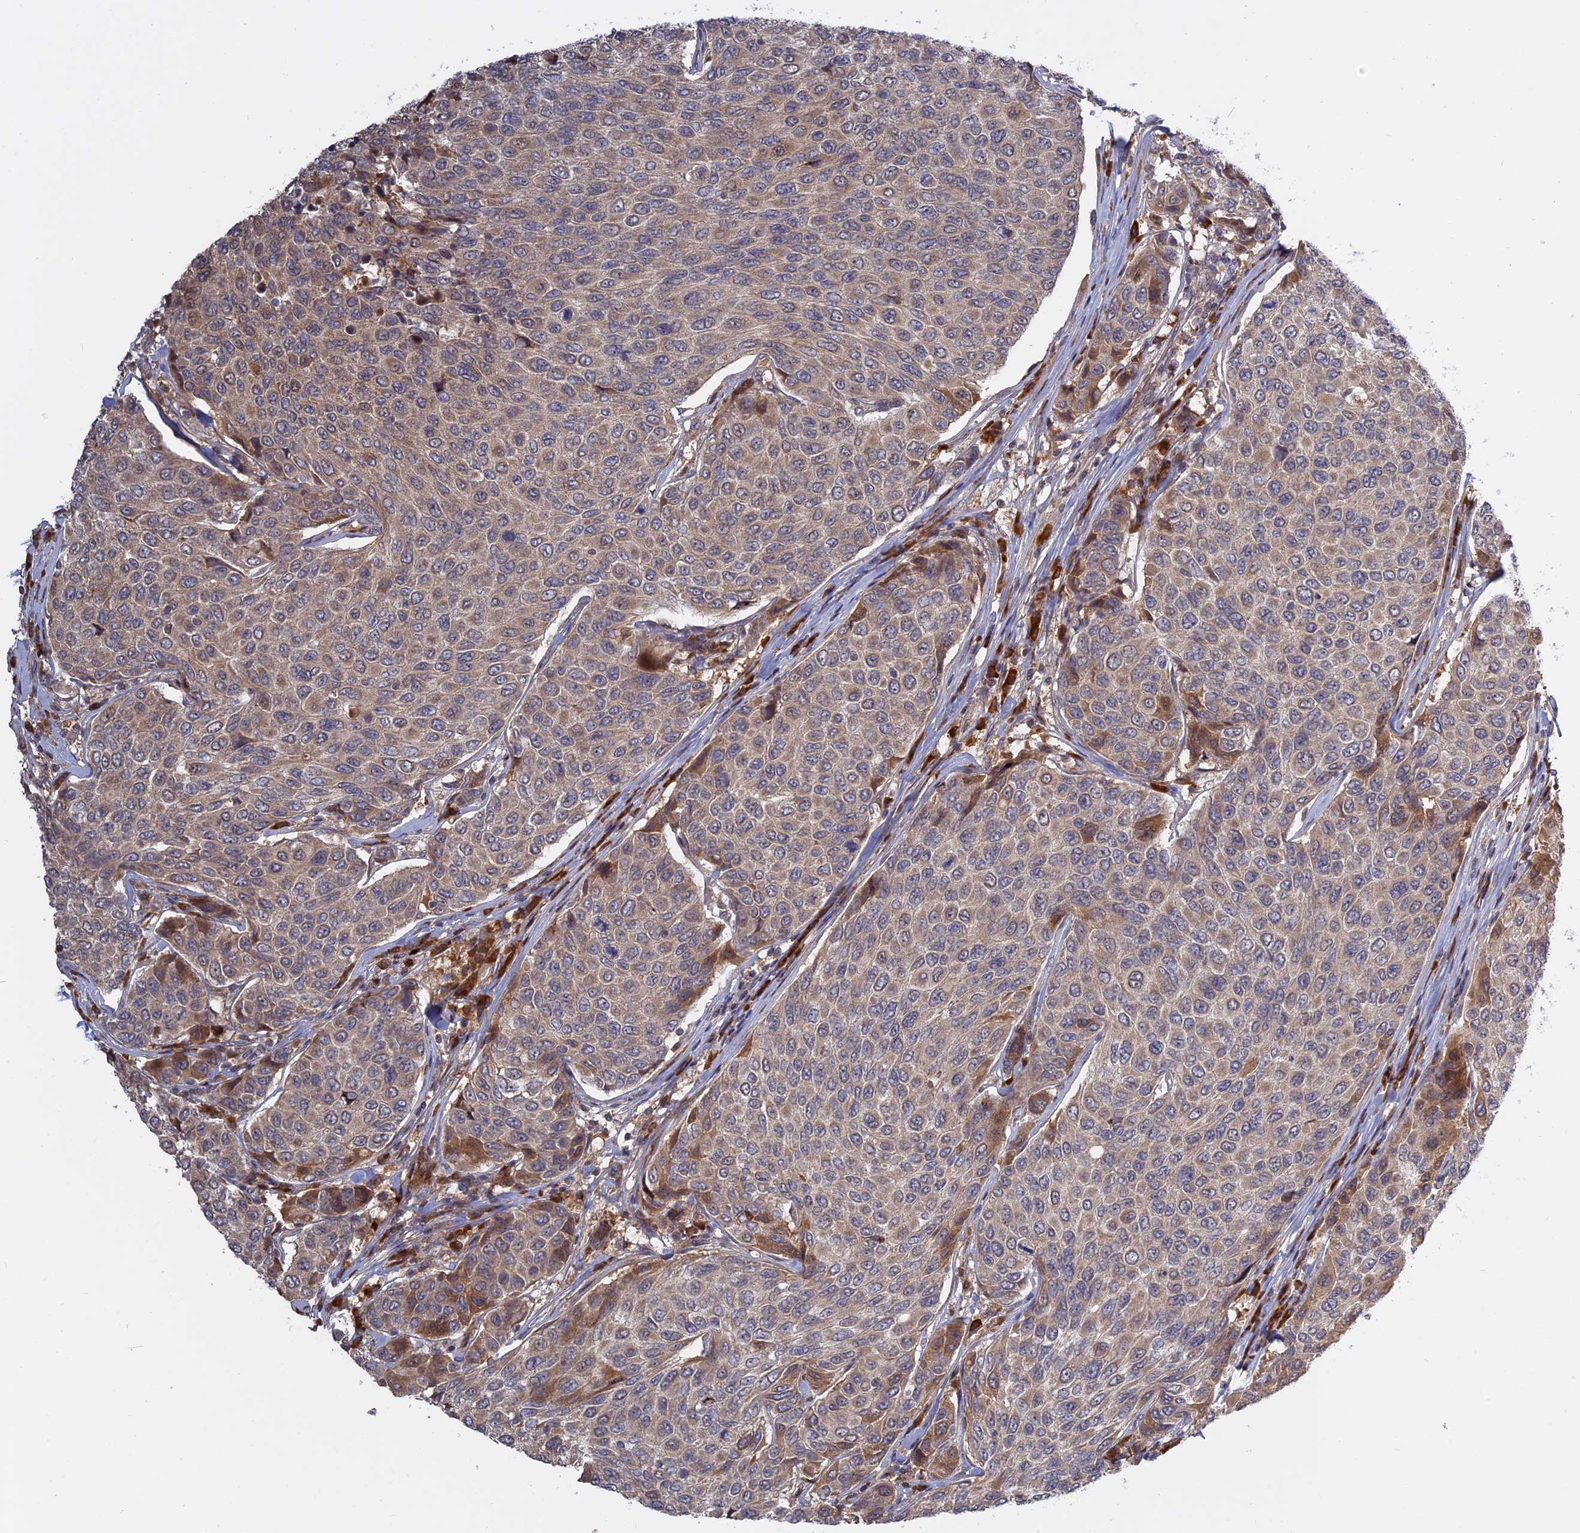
{"staining": {"intensity": "weak", "quantity": ">75%", "location": "cytoplasmic/membranous"}, "tissue": "breast cancer", "cell_type": "Tumor cells", "image_type": "cancer", "snomed": [{"axis": "morphology", "description": "Duct carcinoma"}, {"axis": "topography", "description": "Breast"}], "caption": "High-magnification brightfield microscopy of breast infiltrating ductal carcinoma stained with DAB (brown) and counterstained with hematoxylin (blue). tumor cells exhibit weak cytoplasmic/membranous expression is present in about>75% of cells.", "gene": "TMEM208", "patient": {"sex": "female", "age": 55}}